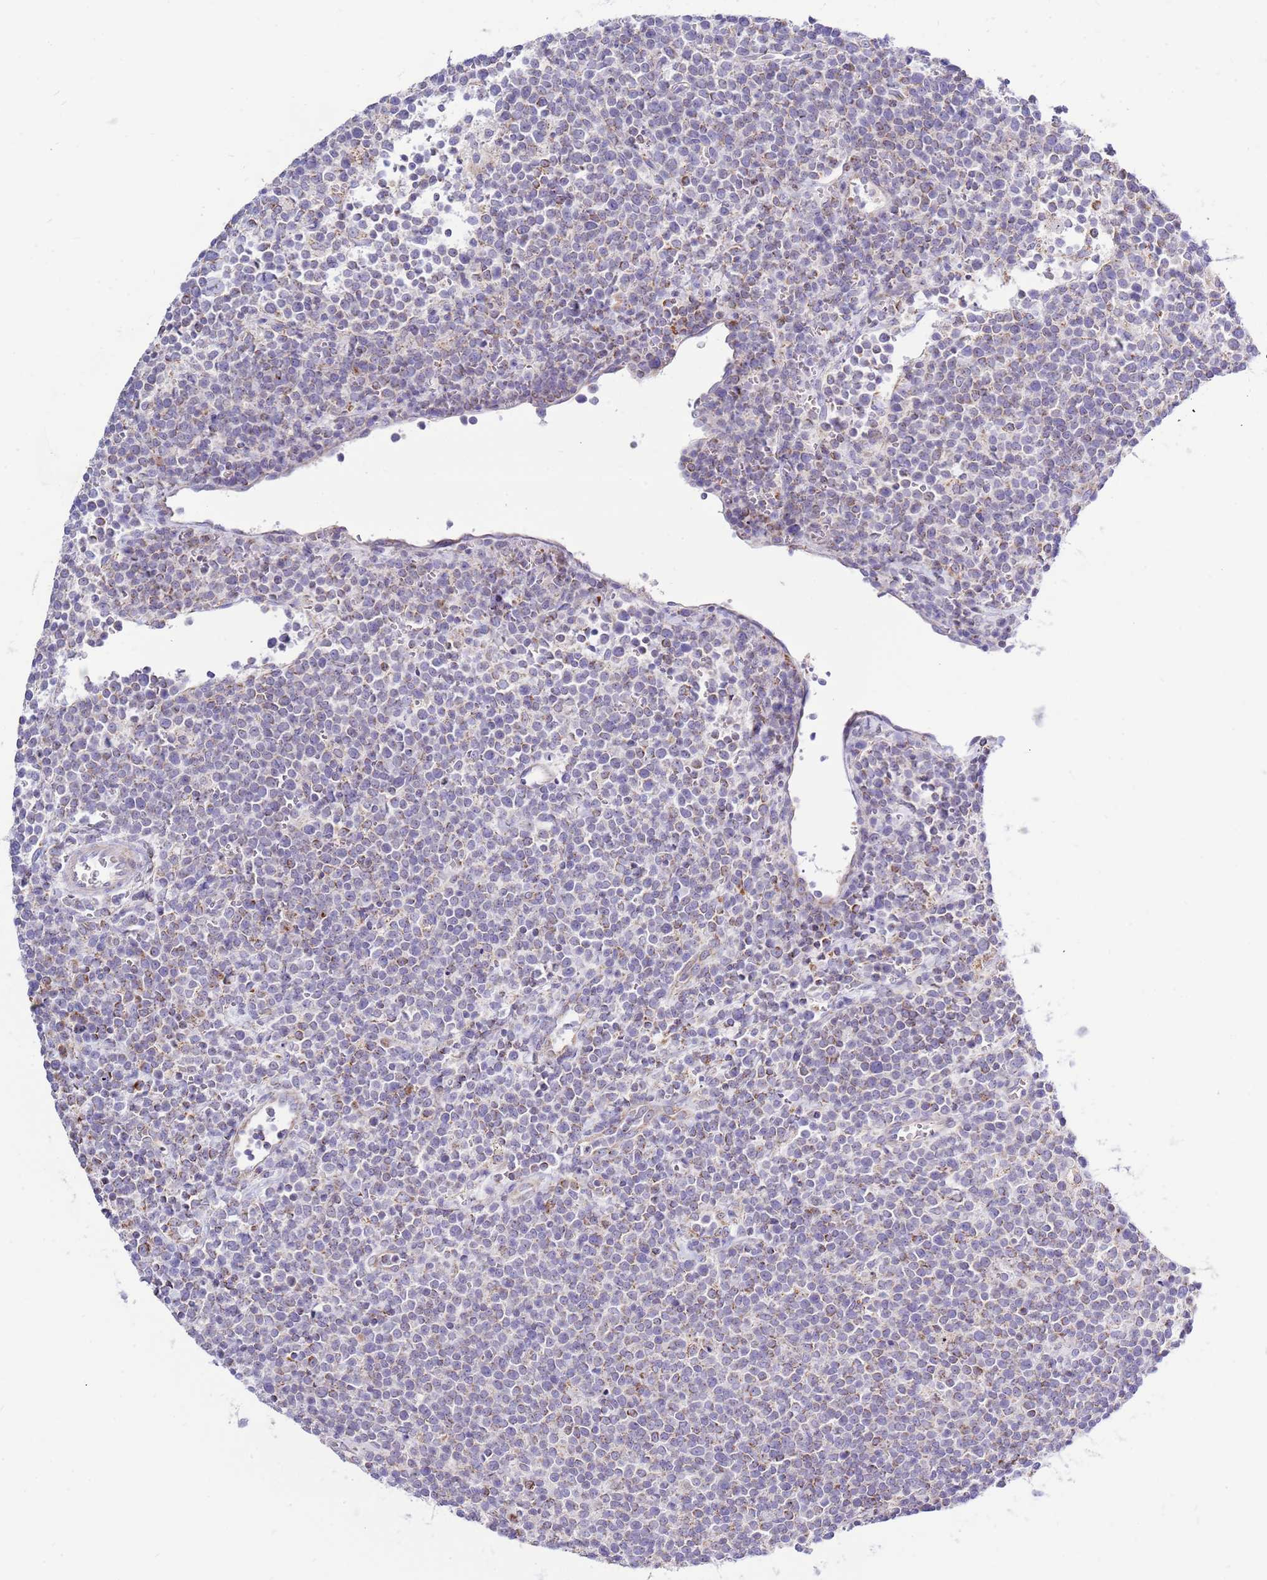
{"staining": {"intensity": "negative", "quantity": "none", "location": "none"}, "tissue": "lymphoma", "cell_type": "Tumor cells", "image_type": "cancer", "snomed": [{"axis": "morphology", "description": "Malignant lymphoma, non-Hodgkin's type, High grade"}, {"axis": "topography", "description": "Lymph node"}], "caption": "Tumor cells show no significant staining in lymphoma.", "gene": "IGF1R", "patient": {"sex": "male", "age": 61}}